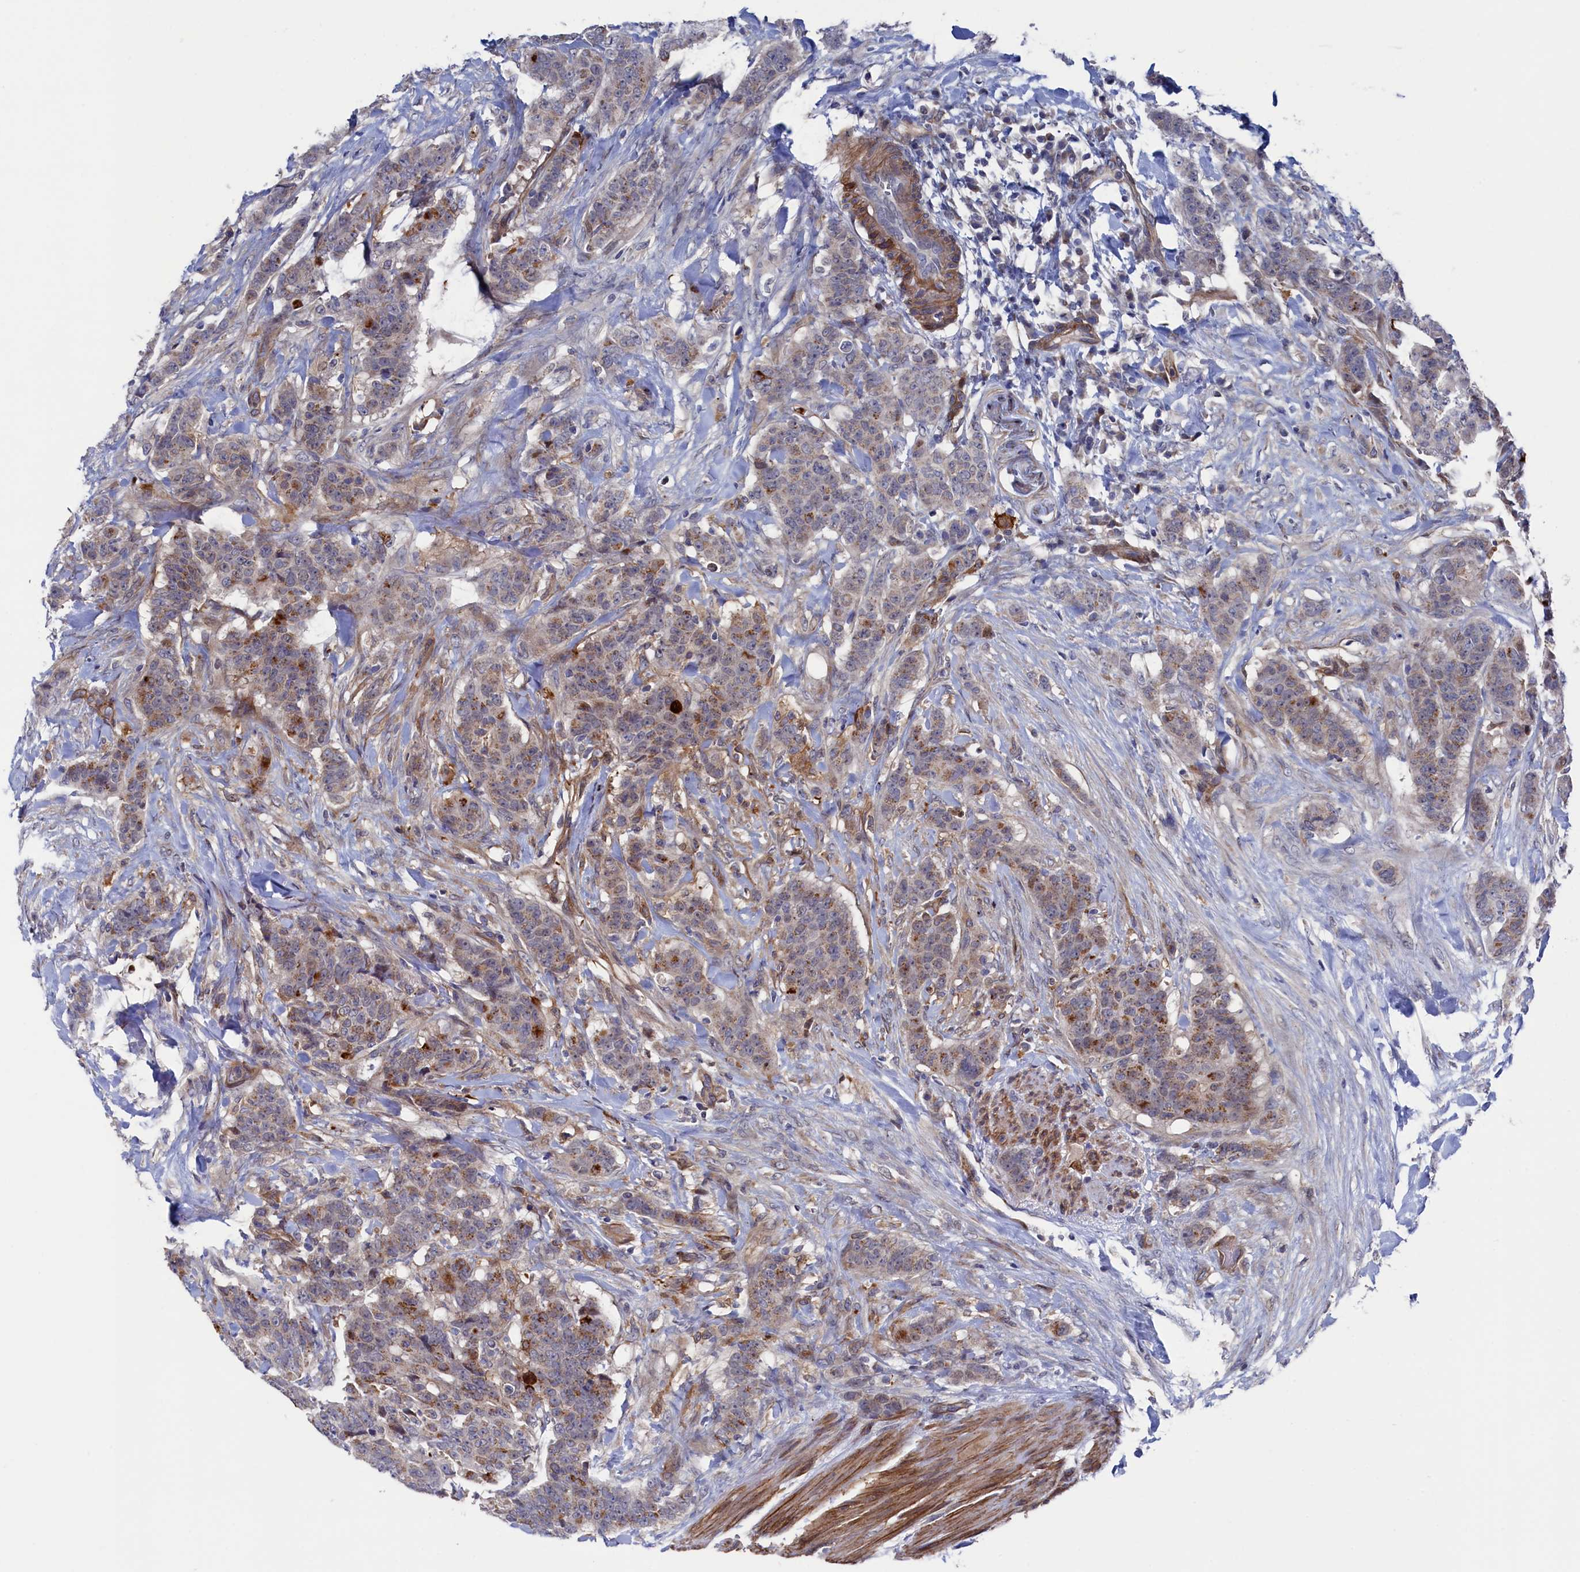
{"staining": {"intensity": "moderate", "quantity": "<25%", "location": "cytoplasmic/membranous"}, "tissue": "breast cancer", "cell_type": "Tumor cells", "image_type": "cancer", "snomed": [{"axis": "morphology", "description": "Duct carcinoma"}, {"axis": "topography", "description": "Breast"}], "caption": "A photomicrograph showing moderate cytoplasmic/membranous staining in approximately <25% of tumor cells in infiltrating ductal carcinoma (breast), as visualized by brown immunohistochemical staining.", "gene": "ZNF891", "patient": {"sex": "female", "age": 40}}